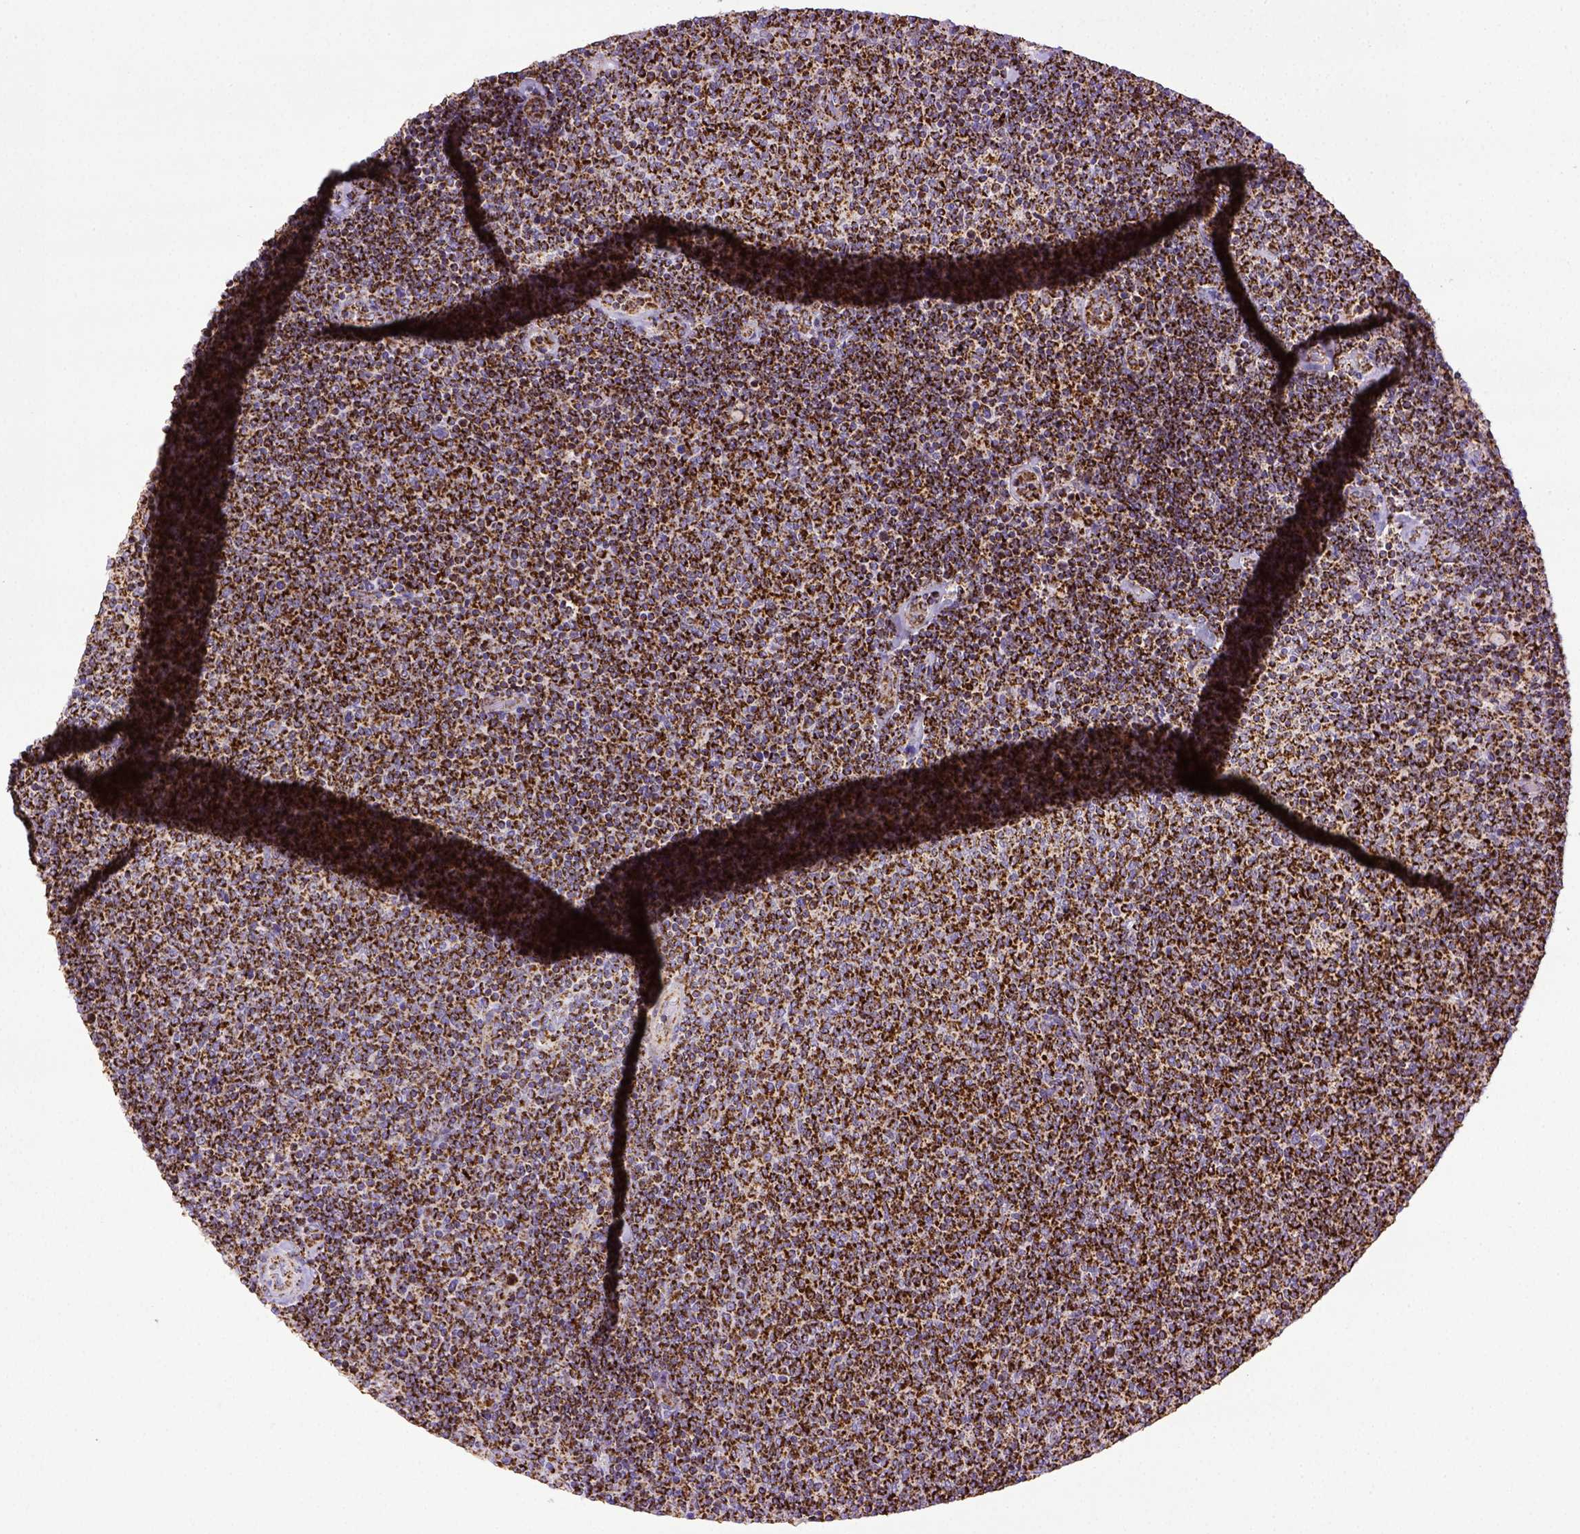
{"staining": {"intensity": "strong", "quantity": ">75%", "location": "cytoplasmic/membranous"}, "tissue": "lymphoma", "cell_type": "Tumor cells", "image_type": "cancer", "snomed": [{"axis": "morphology", "description": "Malignant lymphoma, non-Hodgkin's type, Low grade"}, {"axis": "topography", "description": "Lymph node"}], "caption": "Tumor cells reveal high levels of strong cytoplasmic/membranous positivity in about >75% of cells in lymphoma.", "gene": "MT-CO1", "patient": {"sex": "male", "age": 52}}